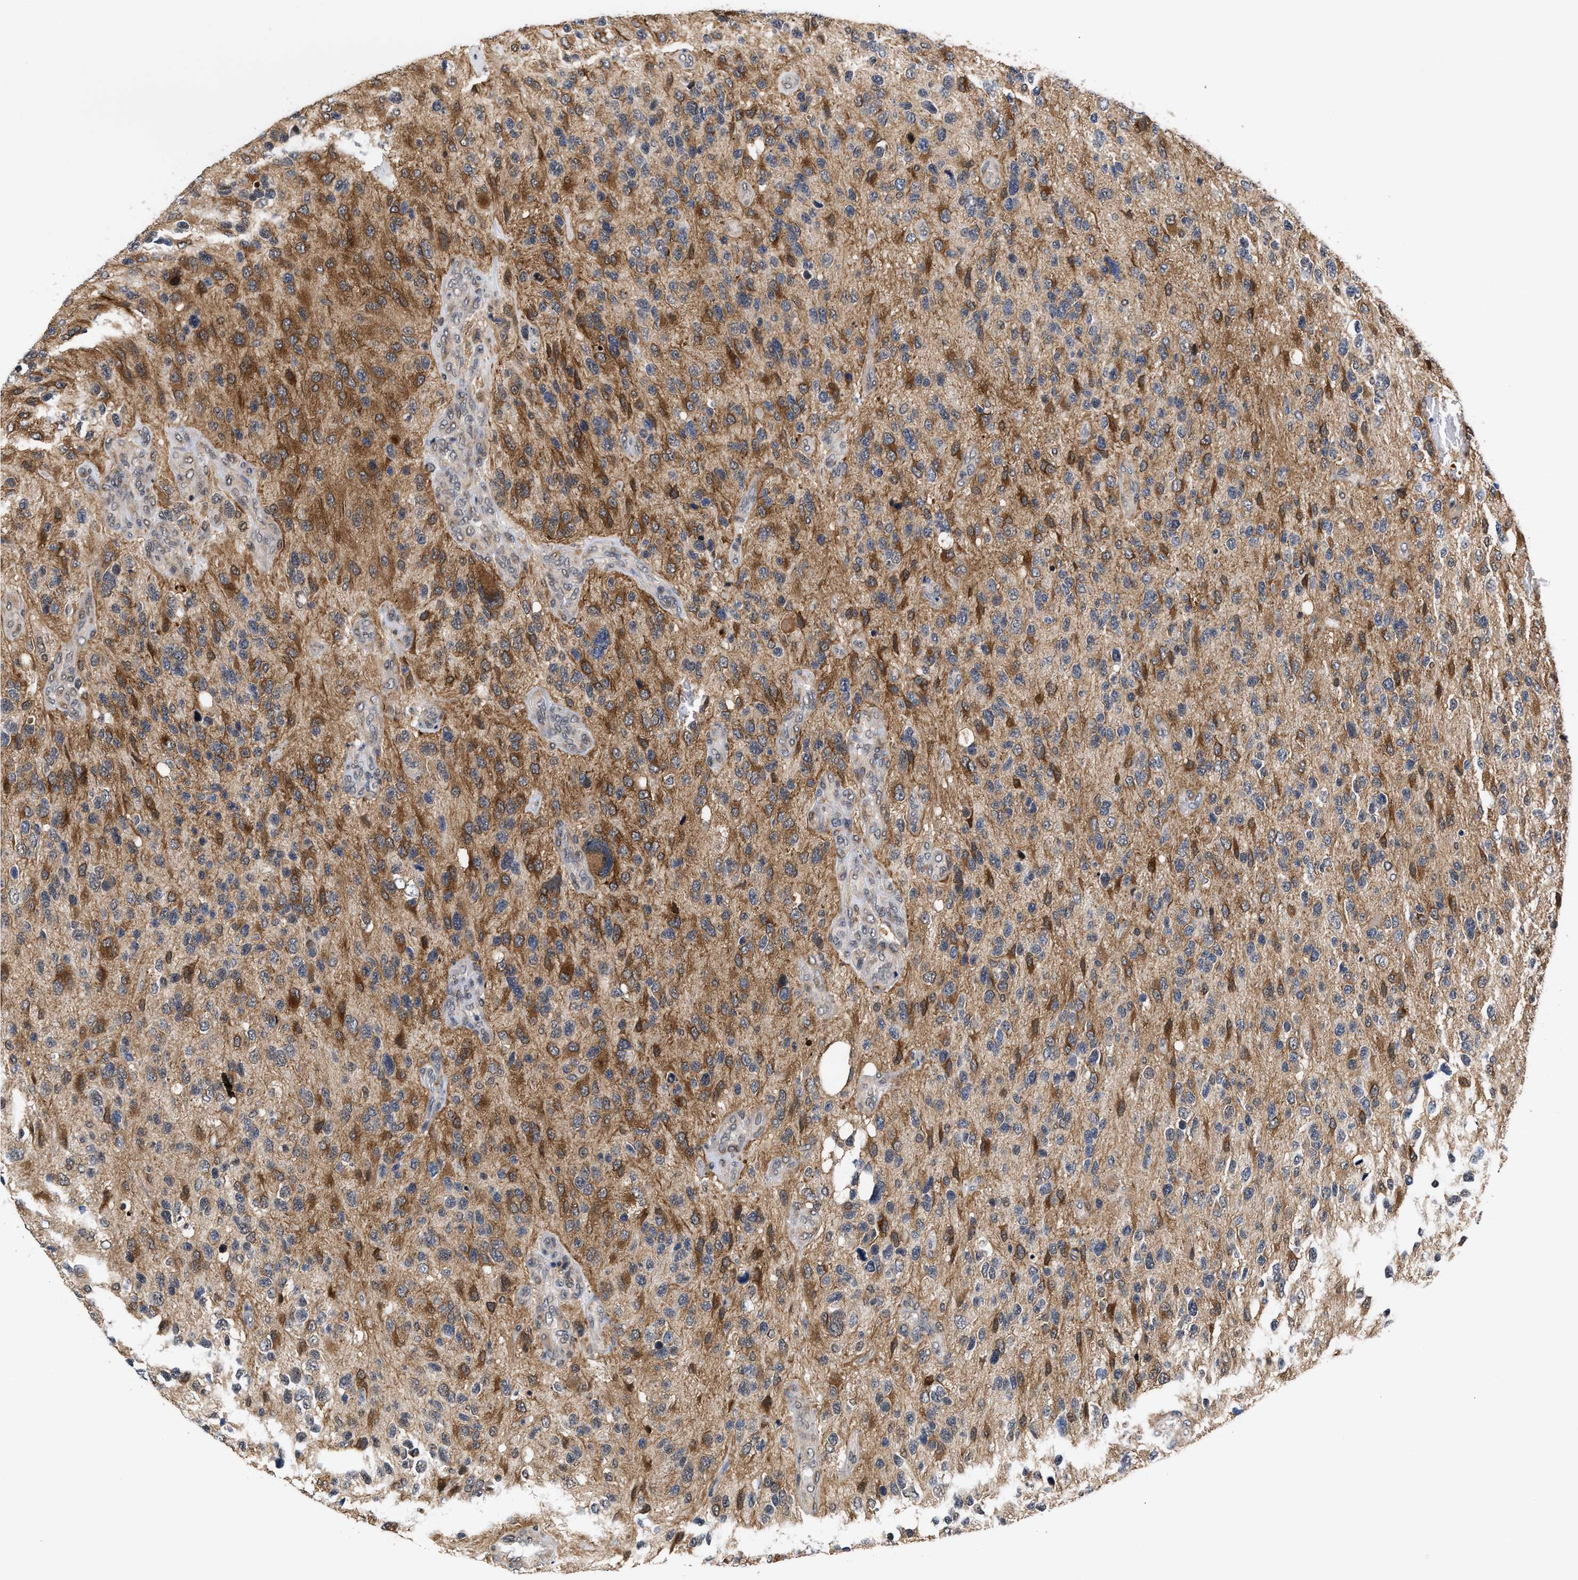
{"staining": {"intensity": "moderate", "quantity": "25%-75%", "location": "cytoplasmic/membranous"}, "tissue": "glioma", "cell_type": "Tumor cells", "image_type": "cancer", "snomed": [{"axis": "morphology", "description": "Glioma, malignant, High grade"}, {"axis": "topography", "description": "Brain"}], "caption": "Immunohistochemical staining of human glioma shows medium levels of moderate cytoplasmic/membranous expression in approximately 25%-75% of tumor cells.", "gene": "CLIP2", "patient": {"sex": "female", "age": 58}}